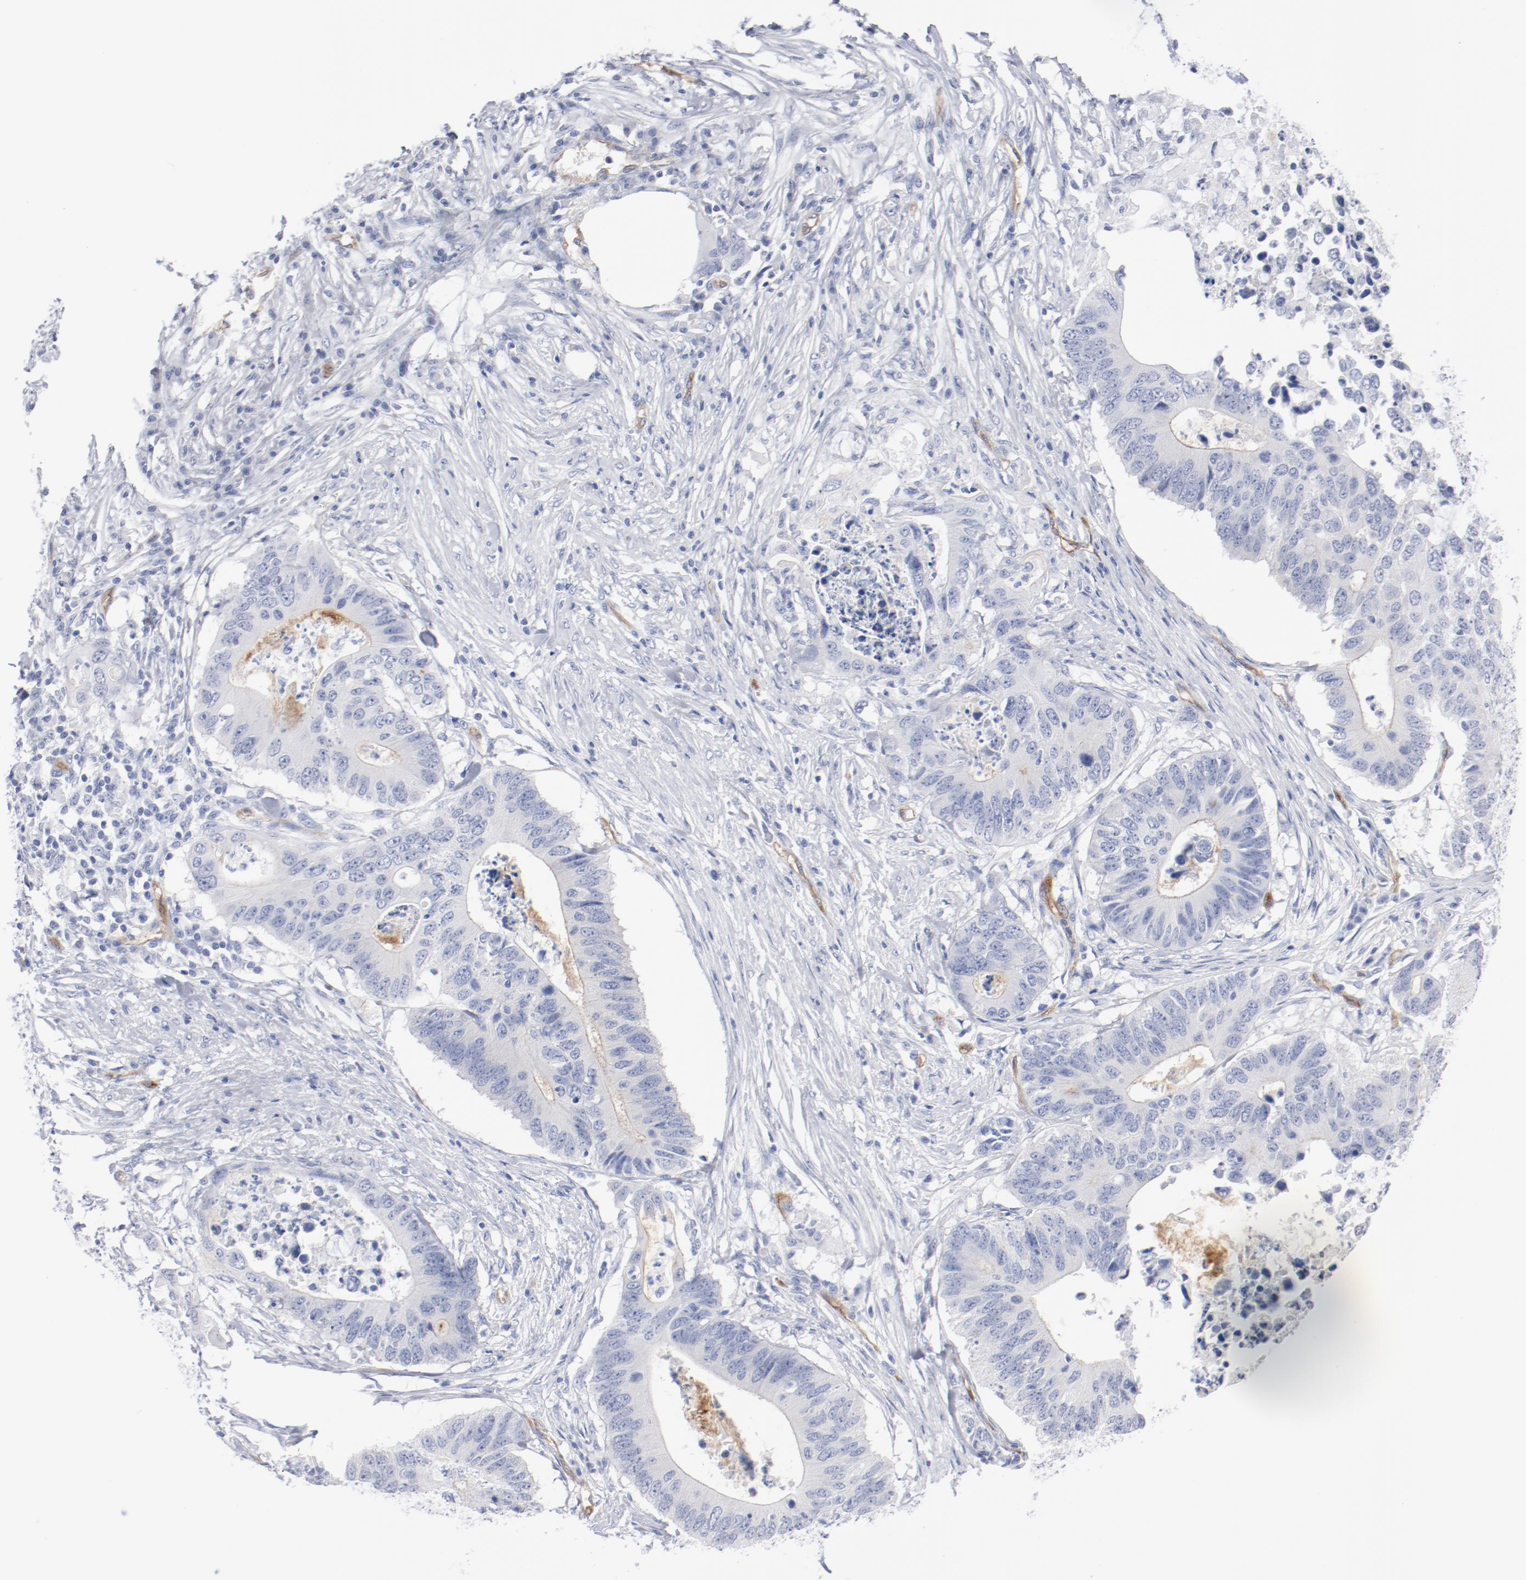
{"staining": {"intensity": "weak", "quantity": "<25%", "location": "cytoplasmic/membranous"}, "tissue": "colorectal cancer", "cell_type": "Tumor cells", "image_type": "cancer", "snomed": [{"axis": "morphology", "description": "Adenocarcinoma, NOS"}, {"axis": "topography", "description": "Colon"}], "caption": "Colorectal cancer (adenocarcinoma) was stained to show a protein in brown. There is no significant expression in tumor cells.", "gene": "SHANK3", "patient": {"sex": "male", "age": 71}}